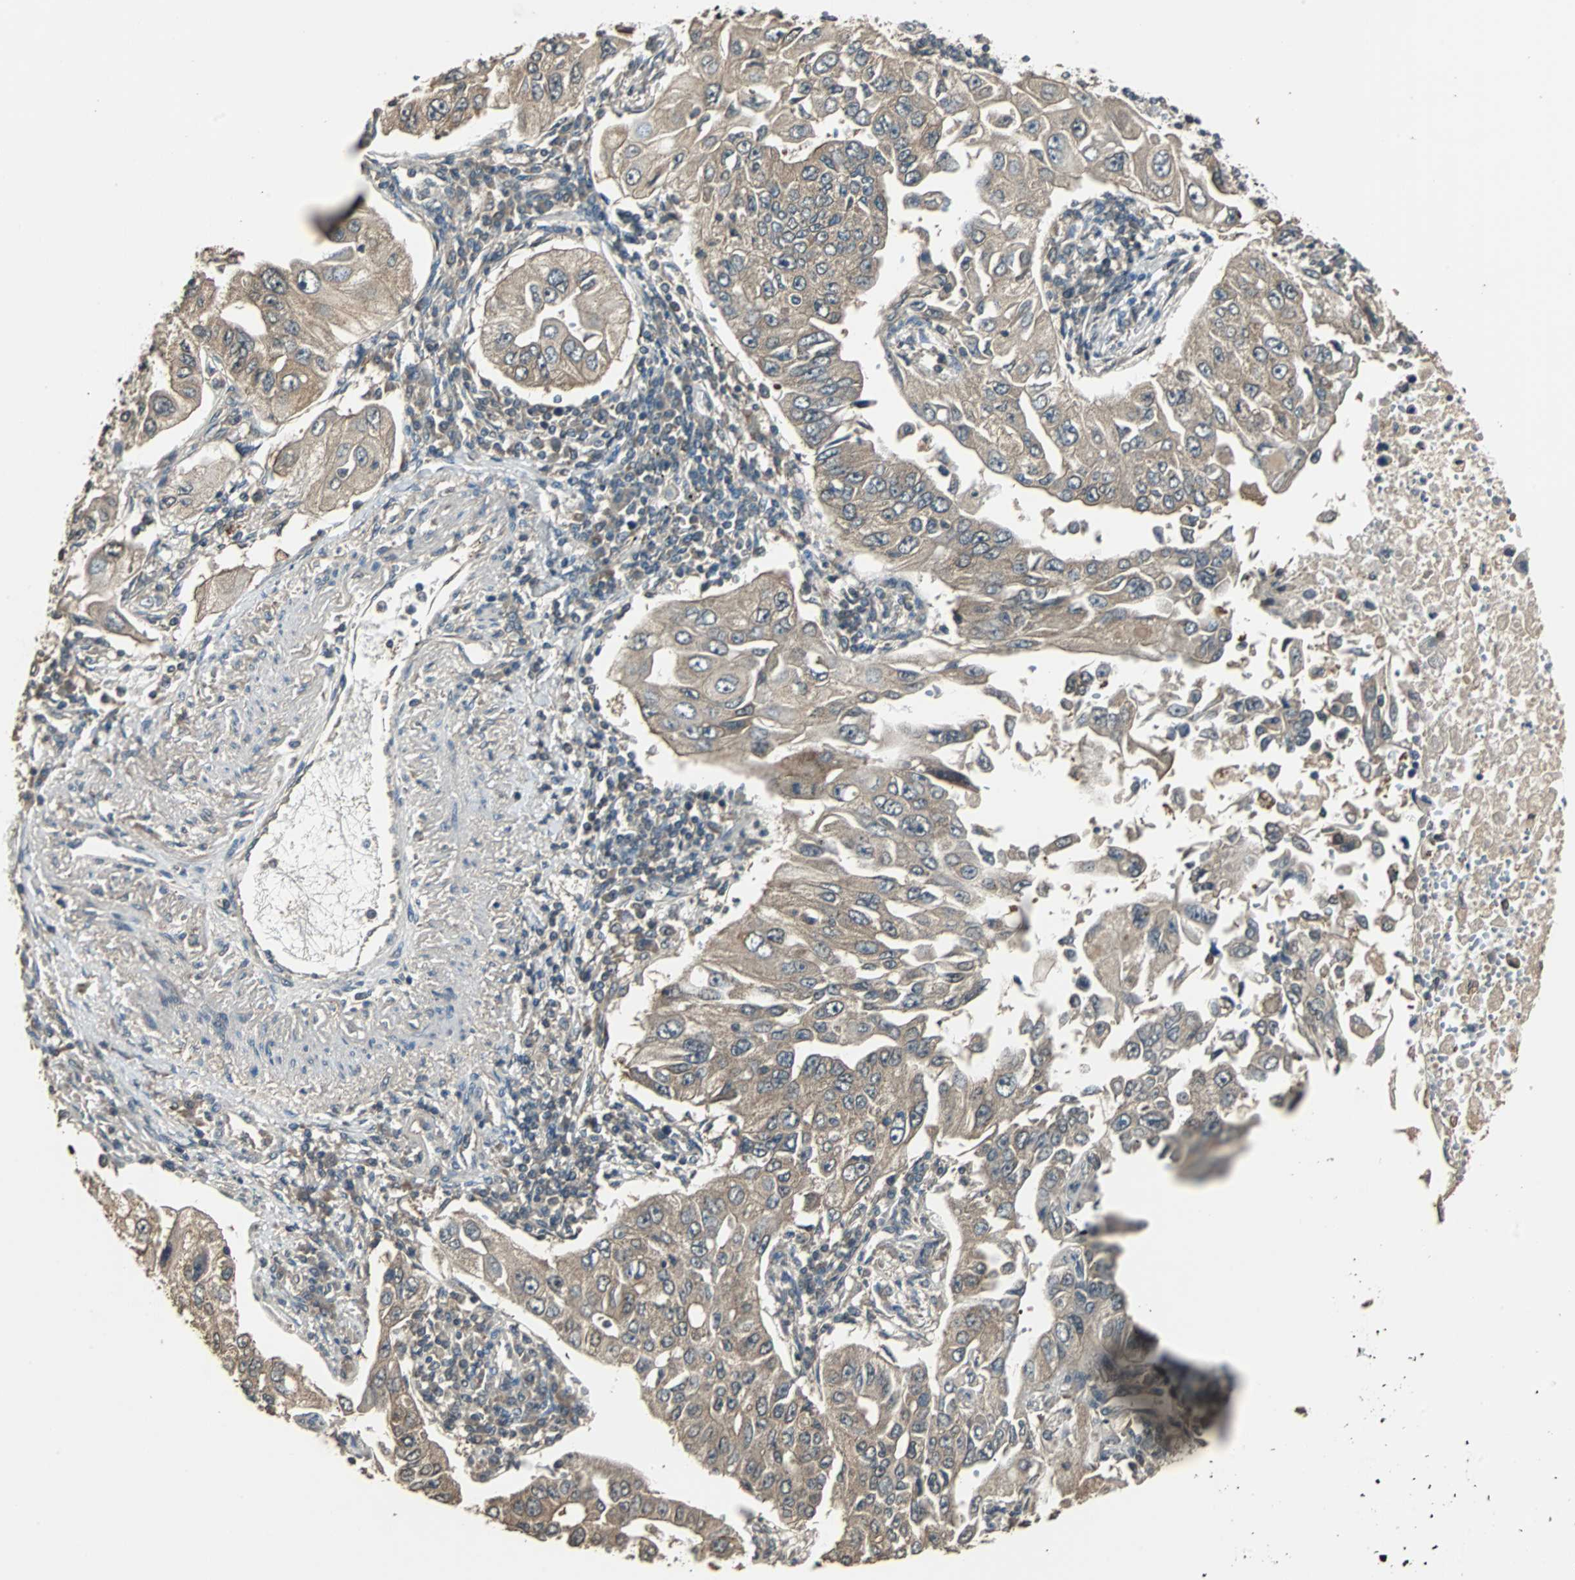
{"staining": {"intensity": "weak", "quantity": ">75%", "location": "cytoplasmic/membranous"}, "tissue": "lung cancer", "cell_type": "Tumor cells", "image_type": "cancer", "snomed": [{"axis": "morphology", "description": "Adenocarcinoma, NOS"}, {"axis": "topography", "description": "Lung"}], "caption": "An image of human lung cancer stained for a protein shows weak cytoplasmic/membranous brown staining in tumor cells.", "gene": "ABHD2", "patient": {"sex": "male", "age": 84}}